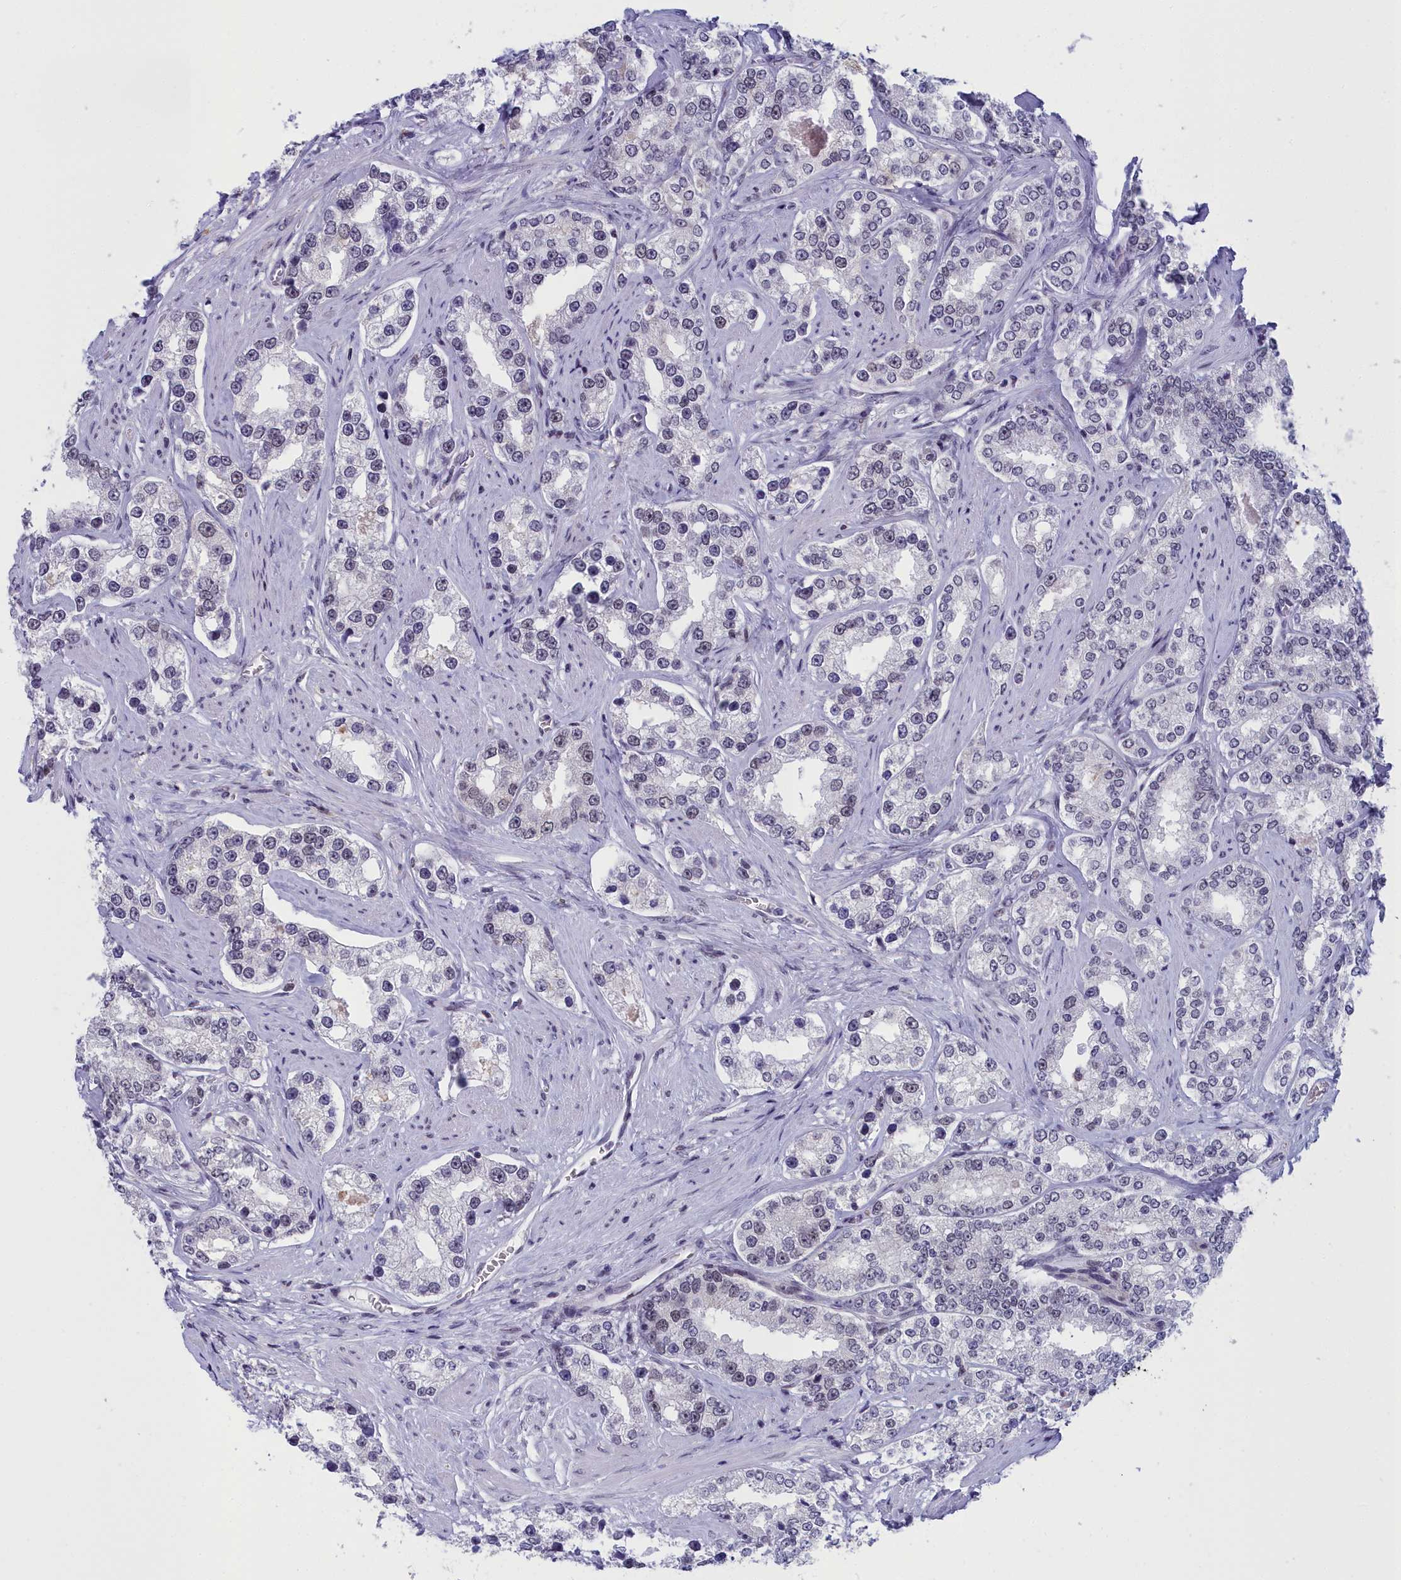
{"staining": {"intensity": "weak", "quantity": "<25%", "location": "nuclear"}, "tissue": "prostate cancer", "cell_type": "Tumor cells", "image_type": "cancer", "snomed": [{"axis": "morphology", "description": "Normal tissue, NOS"}, {"axis": "morphology", "description": "Adenocarcinoma, High grade"}, {"axis": "topography", "description": "Prostate"}], "caption": "The immunohistochemistry (IHC) photomicrograph has no significant positivity in tumor cells of prostate cancer (high-grade adenocarcinoma) tissue.", "gene": "CCDC97", "patient": {"sex": "male", "age": 83}}